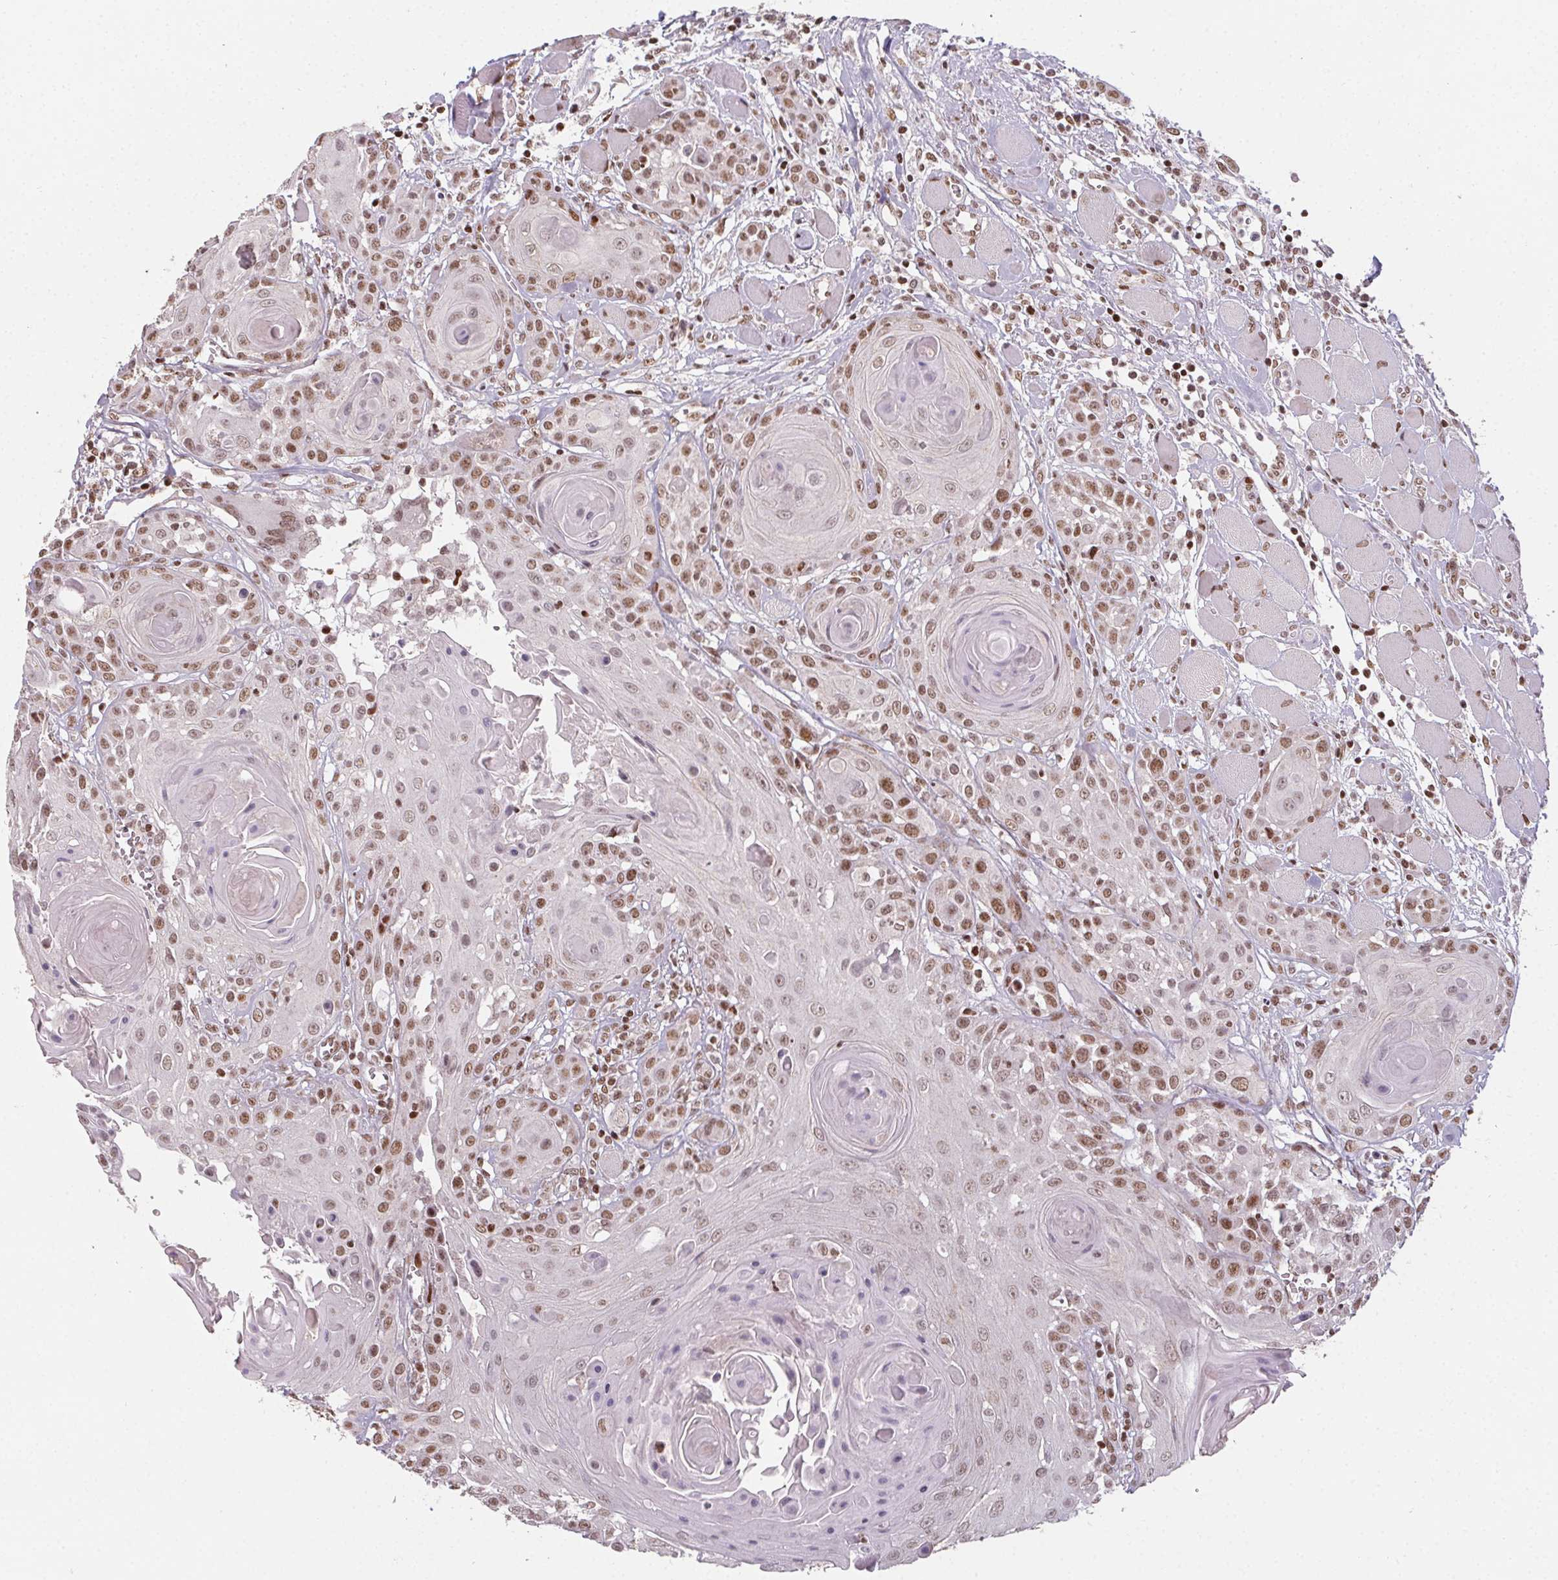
{"staining": {"intensity": "moderate", "quantity": ">75%", "location": "nuclear"}, "tissue": "head and neck cancer", "cell_type": "Tumor cells", "image_type": "cancer", "snomed": [{"axis": "morphology", "description": "Squamous cell carcinoma, NOS"}, {"axis": "topography", "description": "Head-Neck"}], "caption": "Immunohistochemical staining of head and neck cancer displays medium levels of moderate nuclear protein staining in approximately >75% of tumor cells. (Stains: DAB (3,3'-diaminobenzidine) in brown, nuclei in blue, Microscopy: brightfield microscopy at high magnification).", "gene": "KMT2A", "patient": {"sex": "female", "age": 80}}